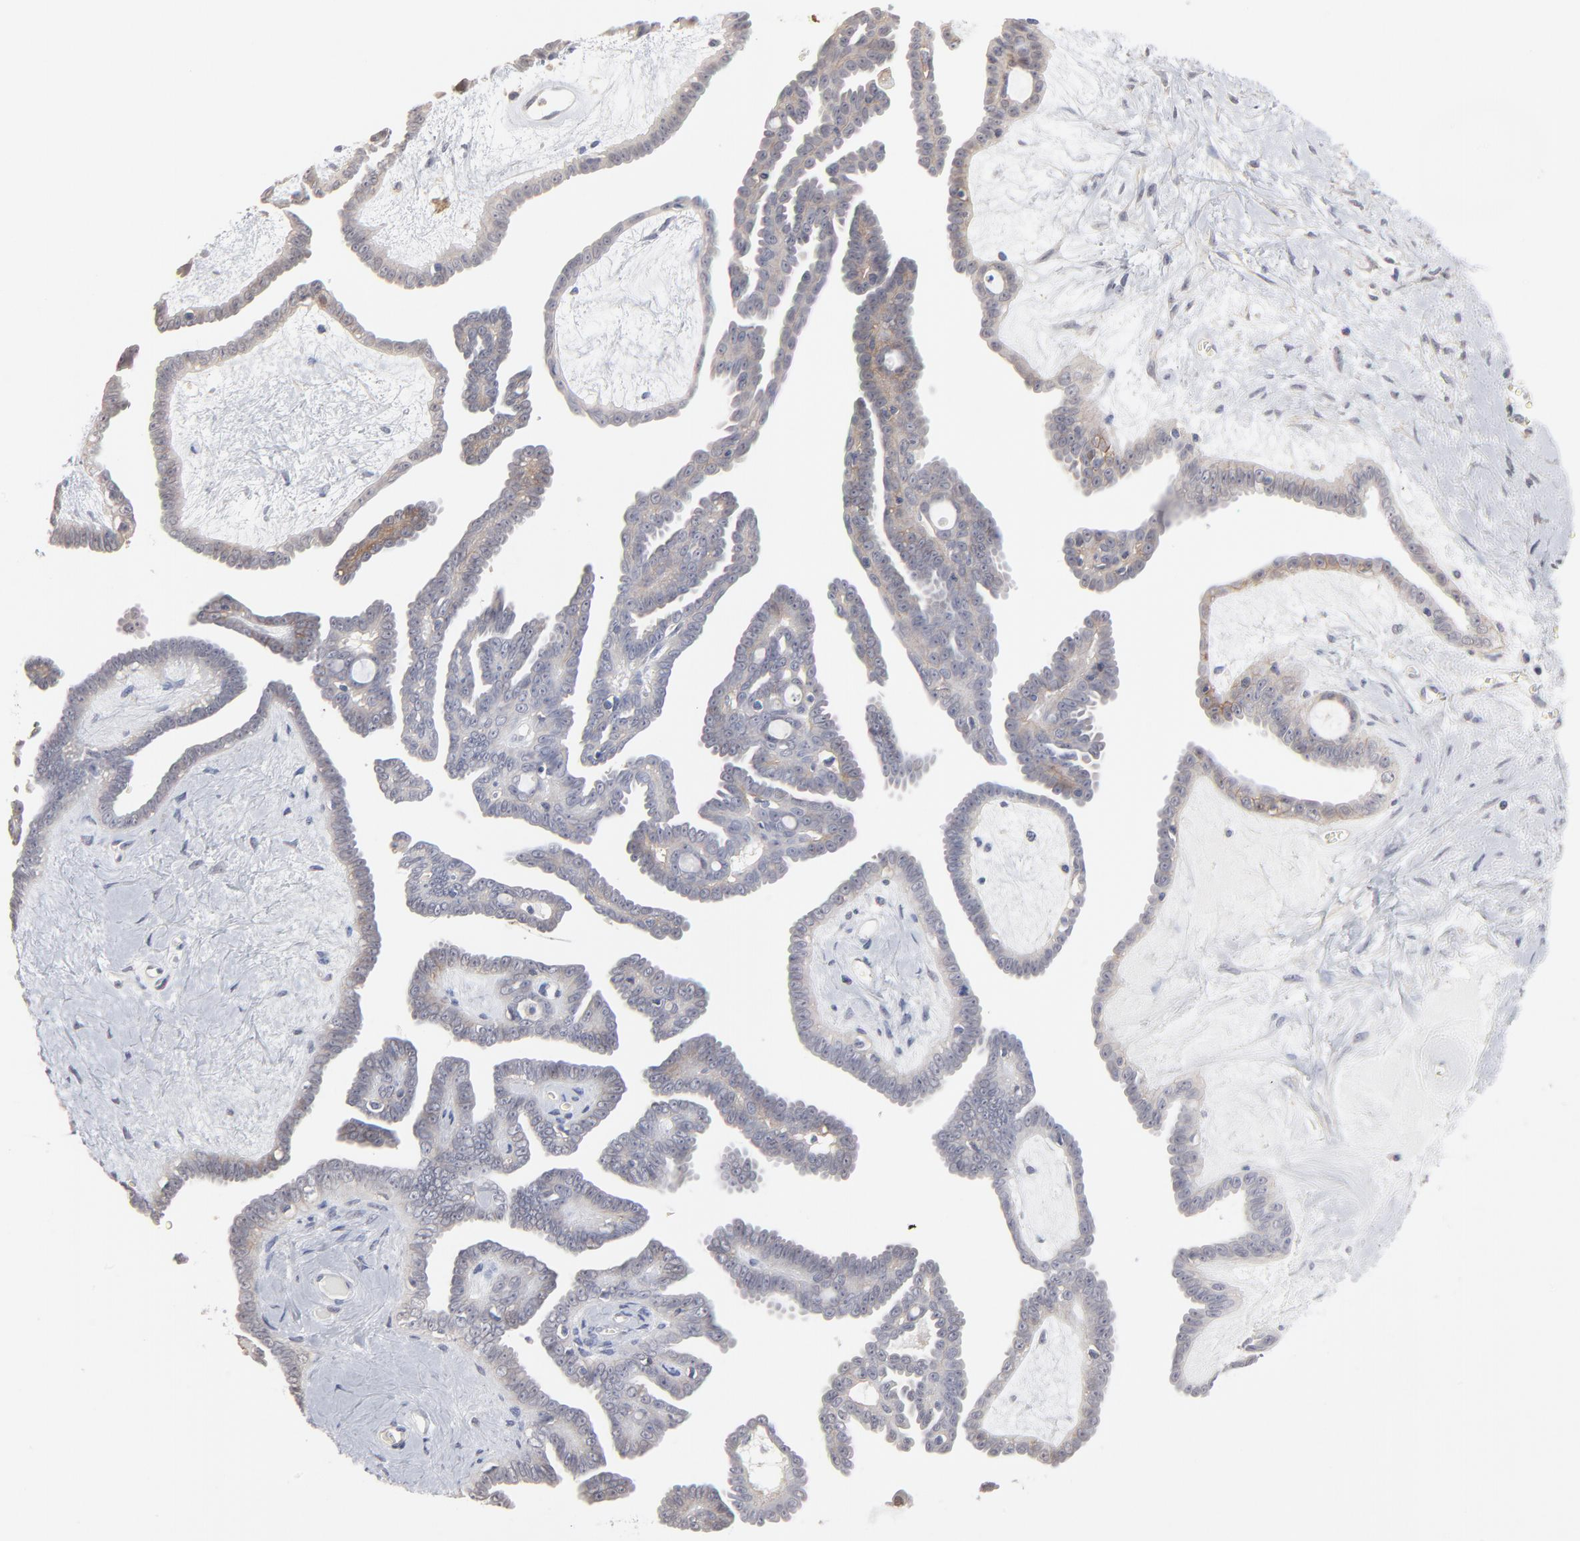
{"staining": {"intensity": "moderate", "quantity": "25%-75%", "location": "cytoplasmic/membranous"}, "tissue": "ovarian cancer", "cell_type": "Tumor cells", "image_type": "cancer", "snomed": [{"axis": "morphology", "description": "Cystadenocarcinoma, serous, NOS"}, {"axis": "topography", "description": "Ovary"}], "caption": "A photomicrograph showing moderate cytoplasmic/membranous expression in about 25%-75% of tumor cells in ovarian serous cystadenocarcinoma, as visualized by brown immunohistochemical staining.", "gene": "SLC16A1", "patient": {"sex": "female", "age": 71}}